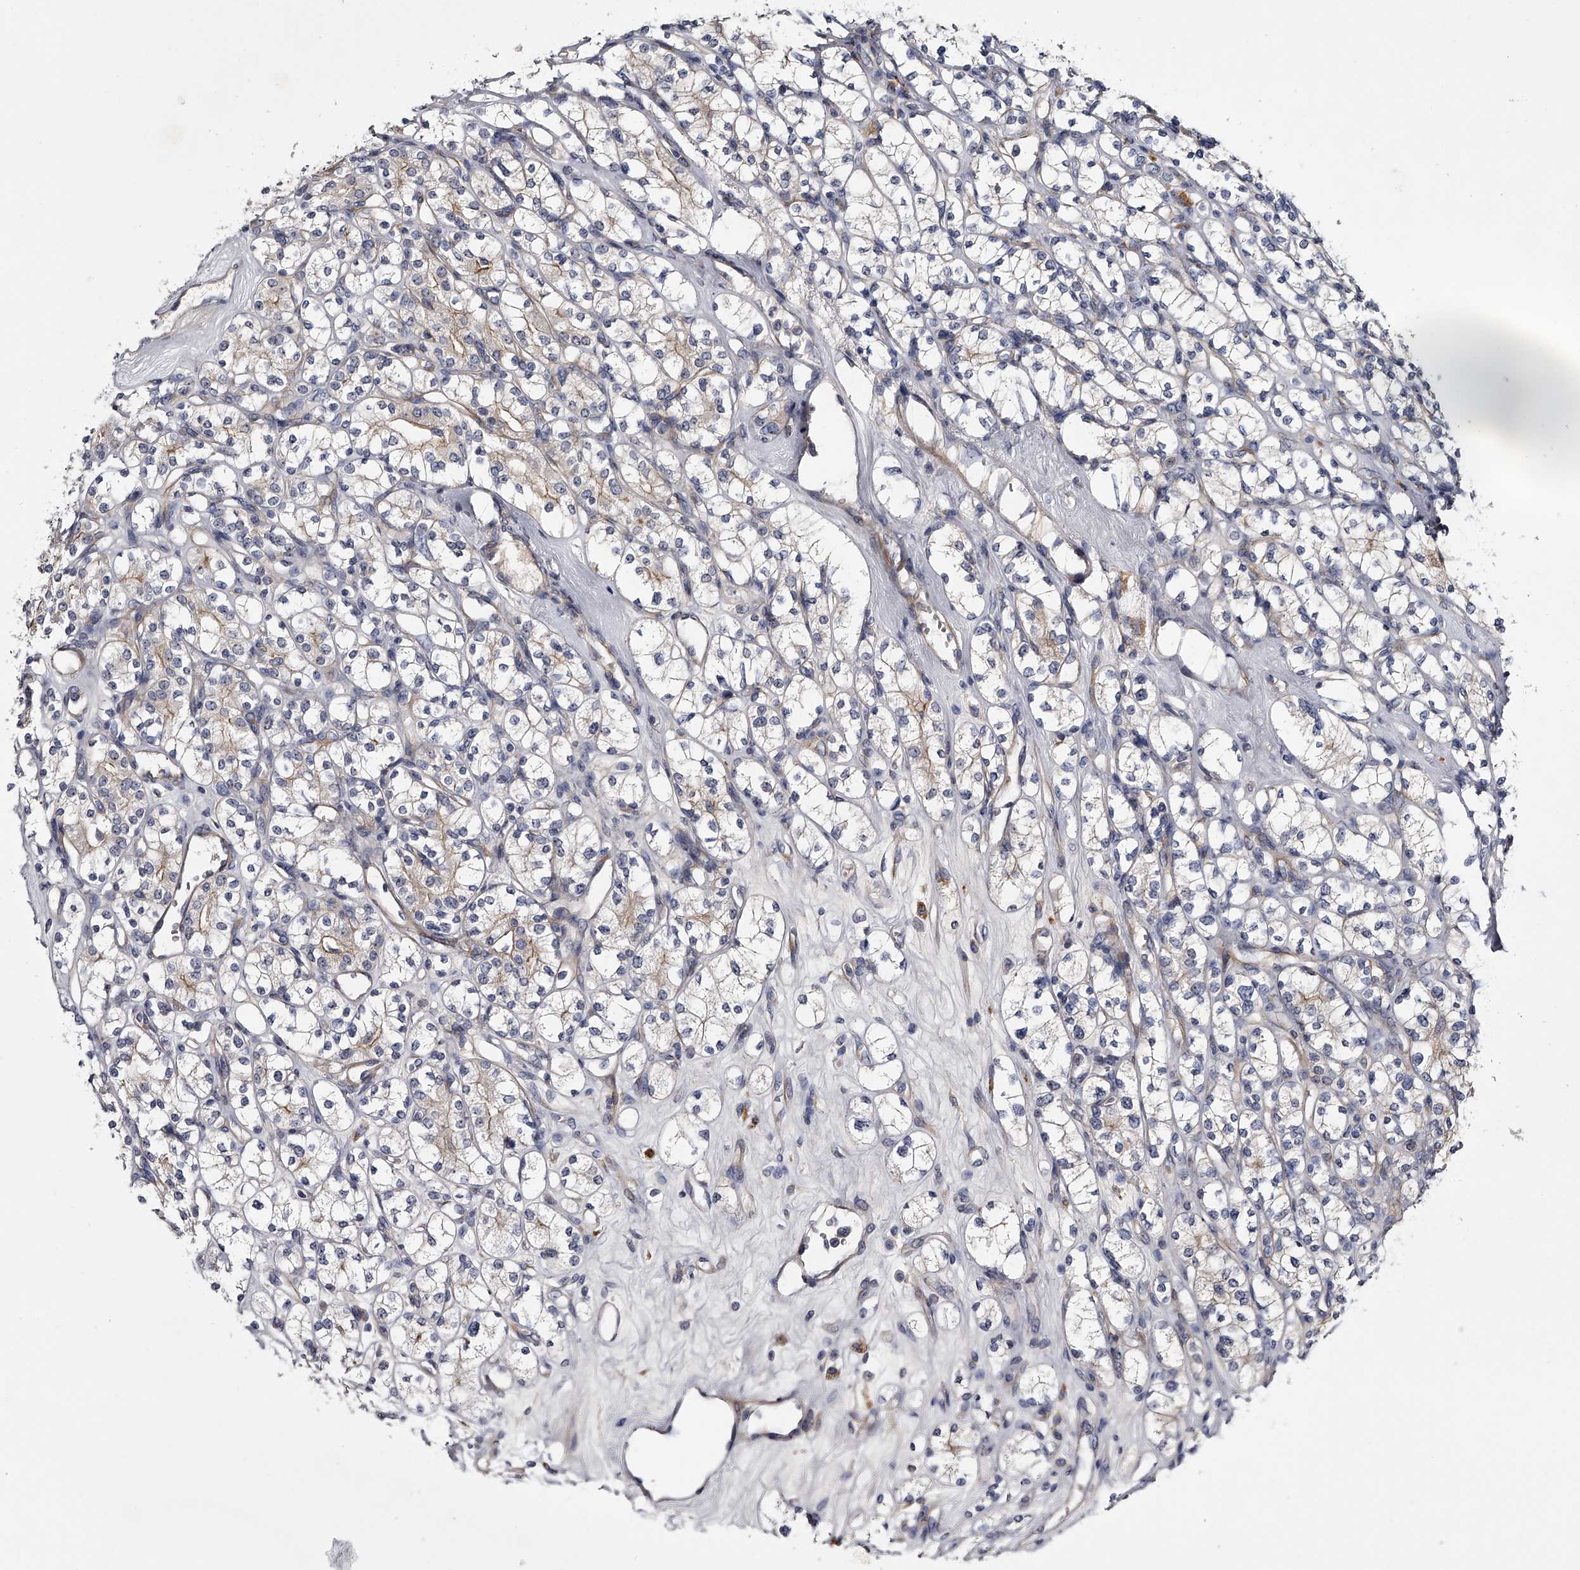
{"staining": {"intensity": "negative", "quantity": "none", "location": "none"}, "tissue": "renal cancer", "cell_type": "Tumor cells", "image_type": "cancer", "snomed": [{"axis": "morphology", "description": "Adenocarcinoma, NOS"}, {"axis": "topography", "description": "Kidney"}], "caption": "Immunohistochemistry photomicrograph of neoplastic tissue: human renal adenocarcinoma stained with DAB (3,3'-diaminobenzidine) reveals no significant protein staining in tumor cells. (DAB IHC with hematoxylin counter stain).", "gene": "MDN1", "patient": {"sex": "male", "age": 77}}